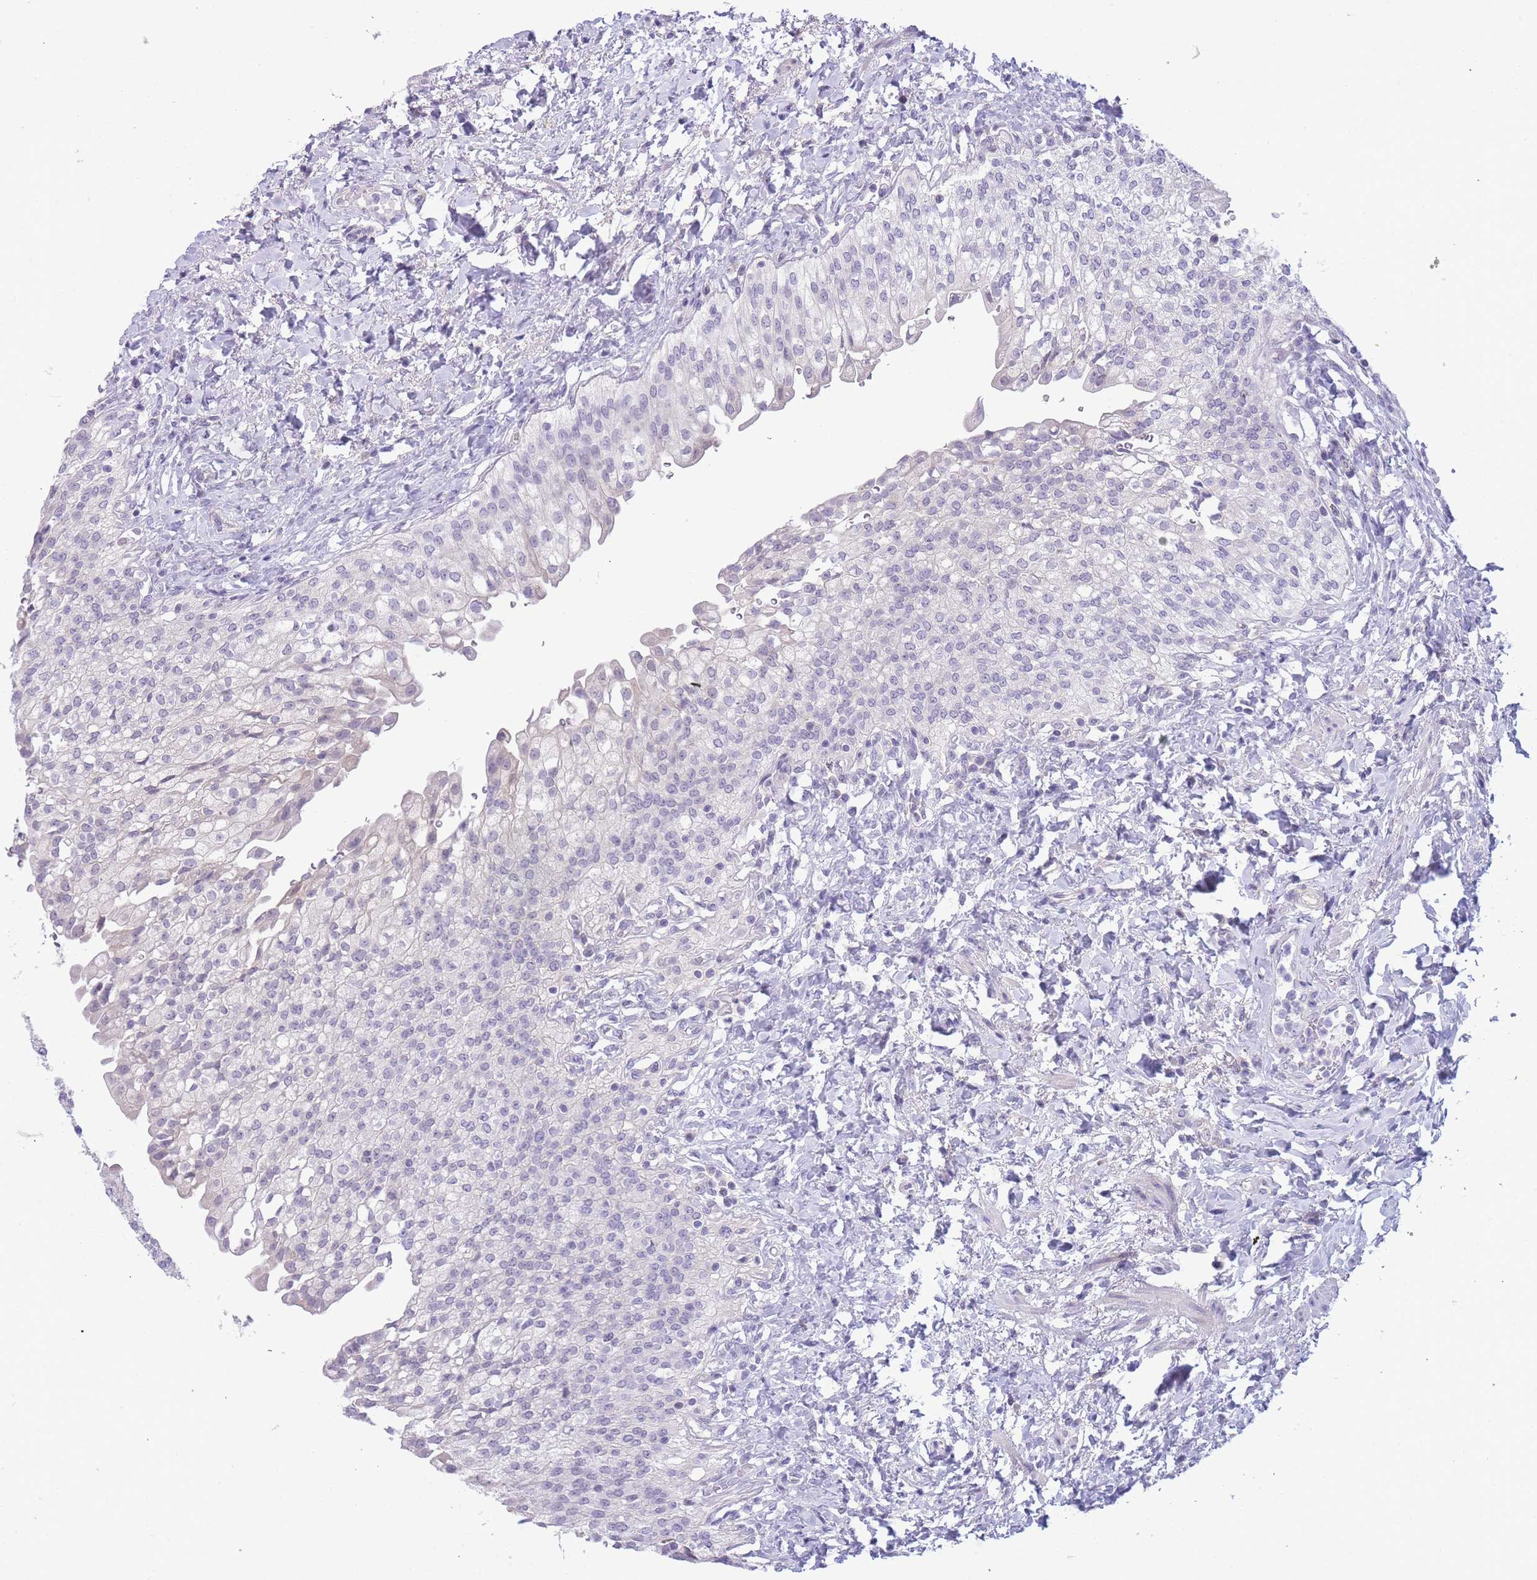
{"staining": {"intensity": "negative", "quantity": "none", "location": "none"}, "tissue": "urinary bladder", "cell_type": "Urothelial cells", "image_type": "normal", "snomed": [{"axis": "morphology", "description": "Normal tissue, NOS"}, {"axis": "morphology", "description": "Inflammation, NOS"}, {"axis": "topography", "description": "Urinary bladder"}], "caption": "Immunohistochemical staining of unremarkable urinary bladder exhibits no significant positivity in urothelial cells. (Brightfield microscopy of DAB (3,3'-diaminobenzidine) immunohistochemistry at high magnification).", "gene": "PRR23A", "patient": {"sex": "male", "age": 64}}